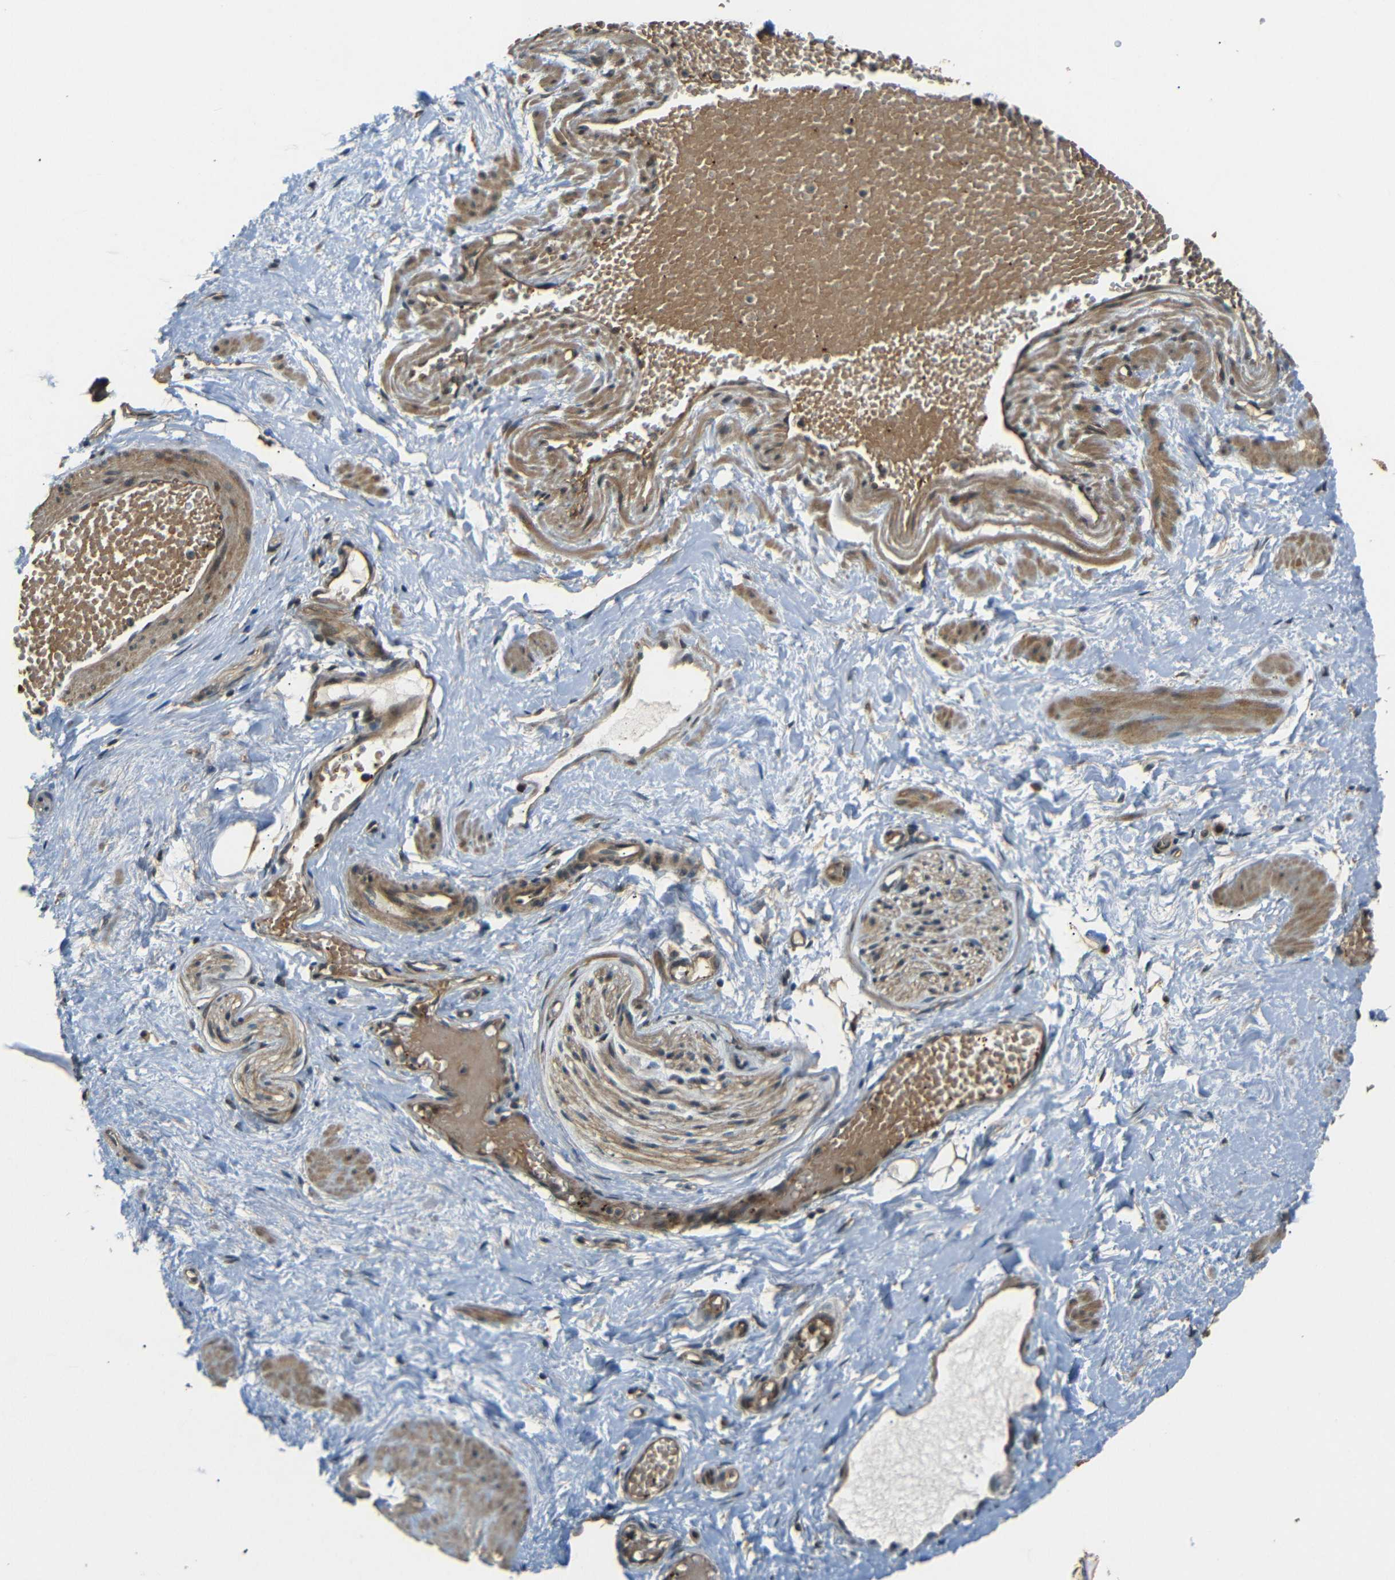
{"staining": {"intensity": "moderate", "quantity": ">75%", "location": "cytoplasmic/membranous"}, "tissue": "adipose tissue", "cell_type": "Adipocytes", "image_type": "normal", "snomed": [{"axis": "morphology", "description": "Normal tissue, NOS"}, {"axis": "topography", "description": "Soft tissue"}, {"axis": "topography", "description": "Vascular tissue"}], "caption": "This photomicrograph demonstrates immunohistochemistry (IHC) staining of benign adipose tissue, with medium moderate cytoplasmic/membranous expression in about >75% of adipocytes.", "gene": "EPHB2", "patient": {"sex": "female", "age": 35}}